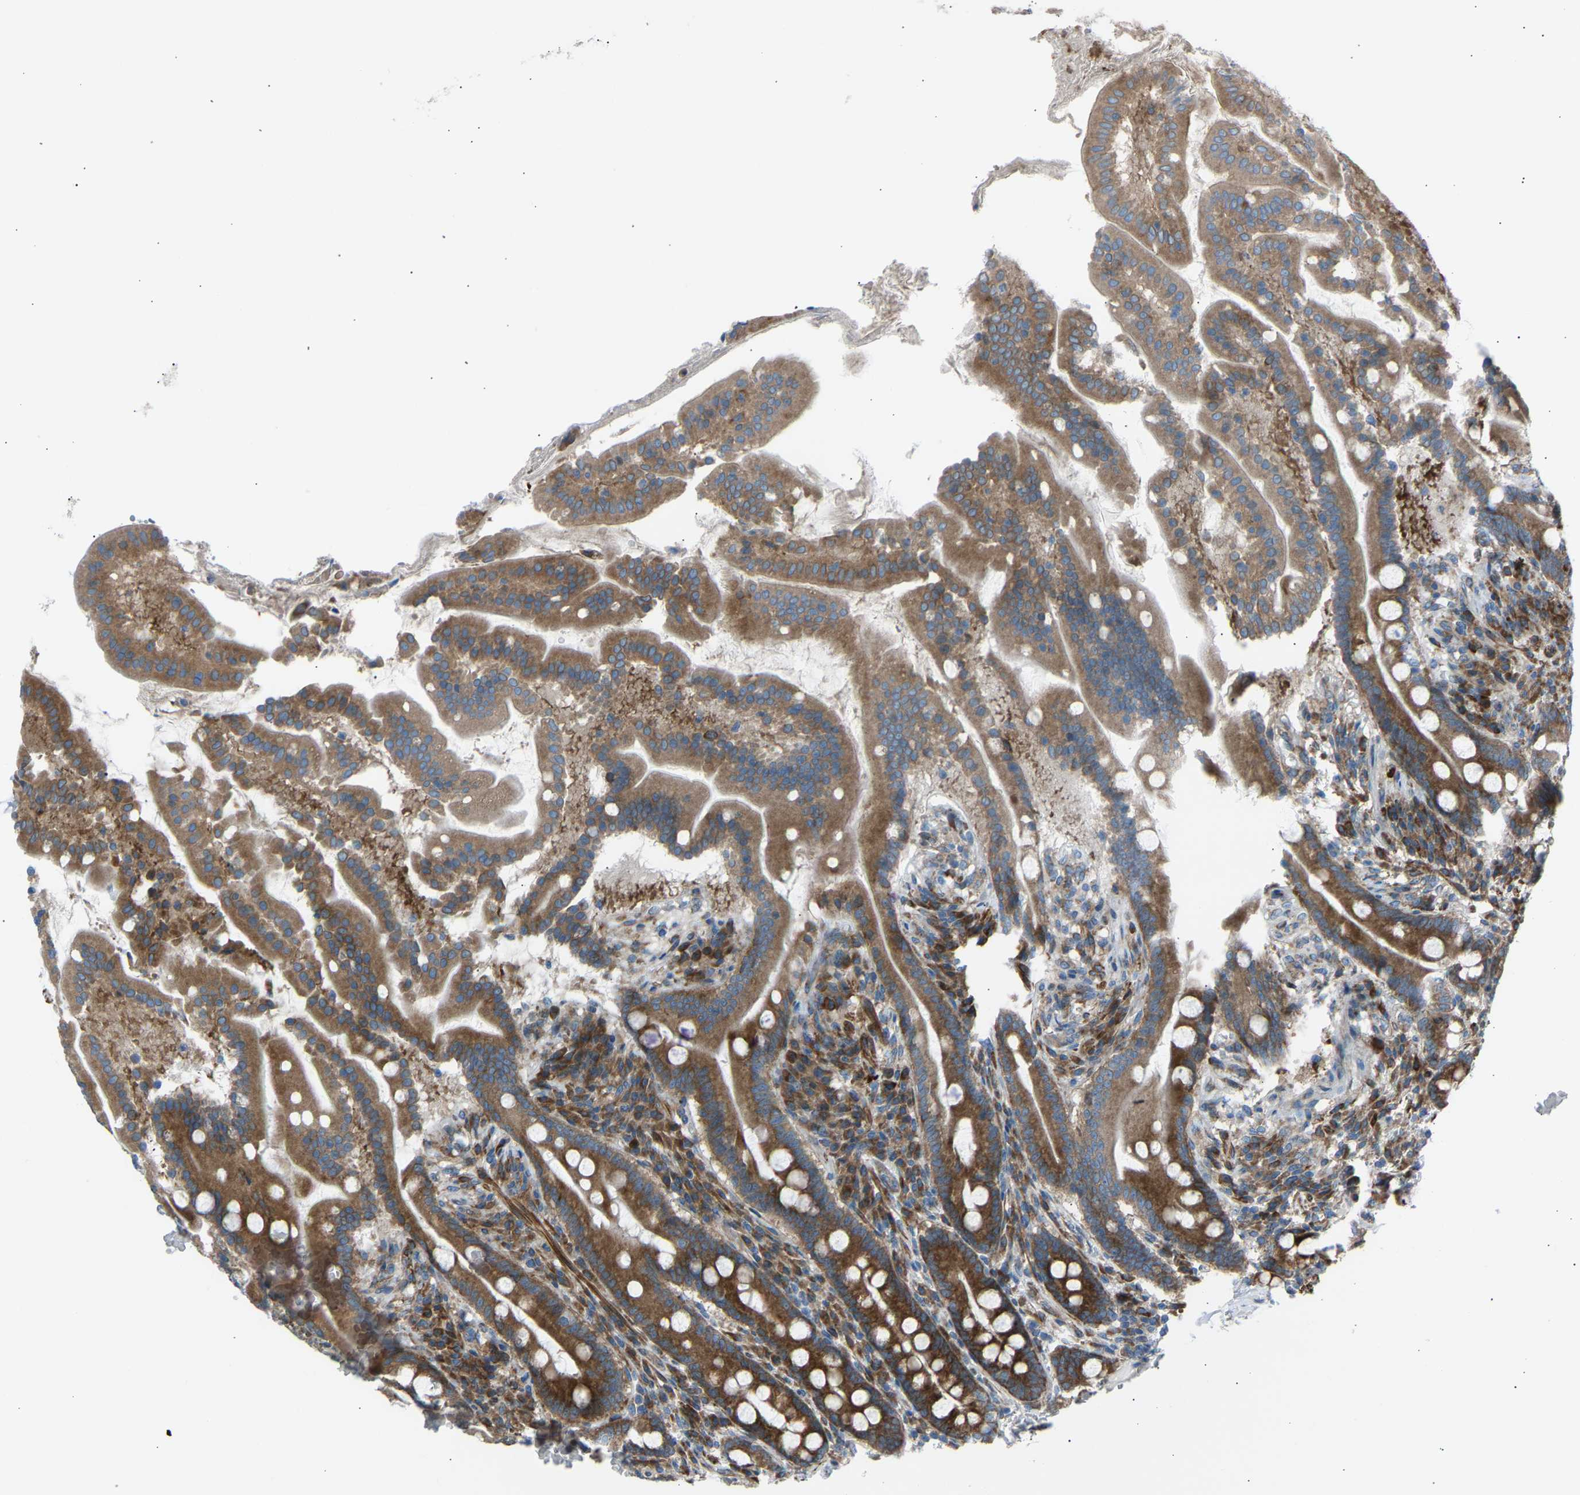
{"staining": {"intensity": "strong", "quantity": ">75%", "location": "cytoplasmic/membranous"}, "tissue": "duodenum", "cell_type": "Glandular cells", "image_type": "normal", "snomed": [{"axis": "morphology", "description": "Normal tissue, NOS"}, {"axis": "topography", "description": "Duodenum"}], "caption": "Duodenum stained with immunohistochemistry (IHC) reveals strong cytoplasmic/membranous expression in approximately >75% of glandular cells. Nuclei are stained in blue.", "gene": "VPS41", "patient": {"sex": "male", "age": 50}}